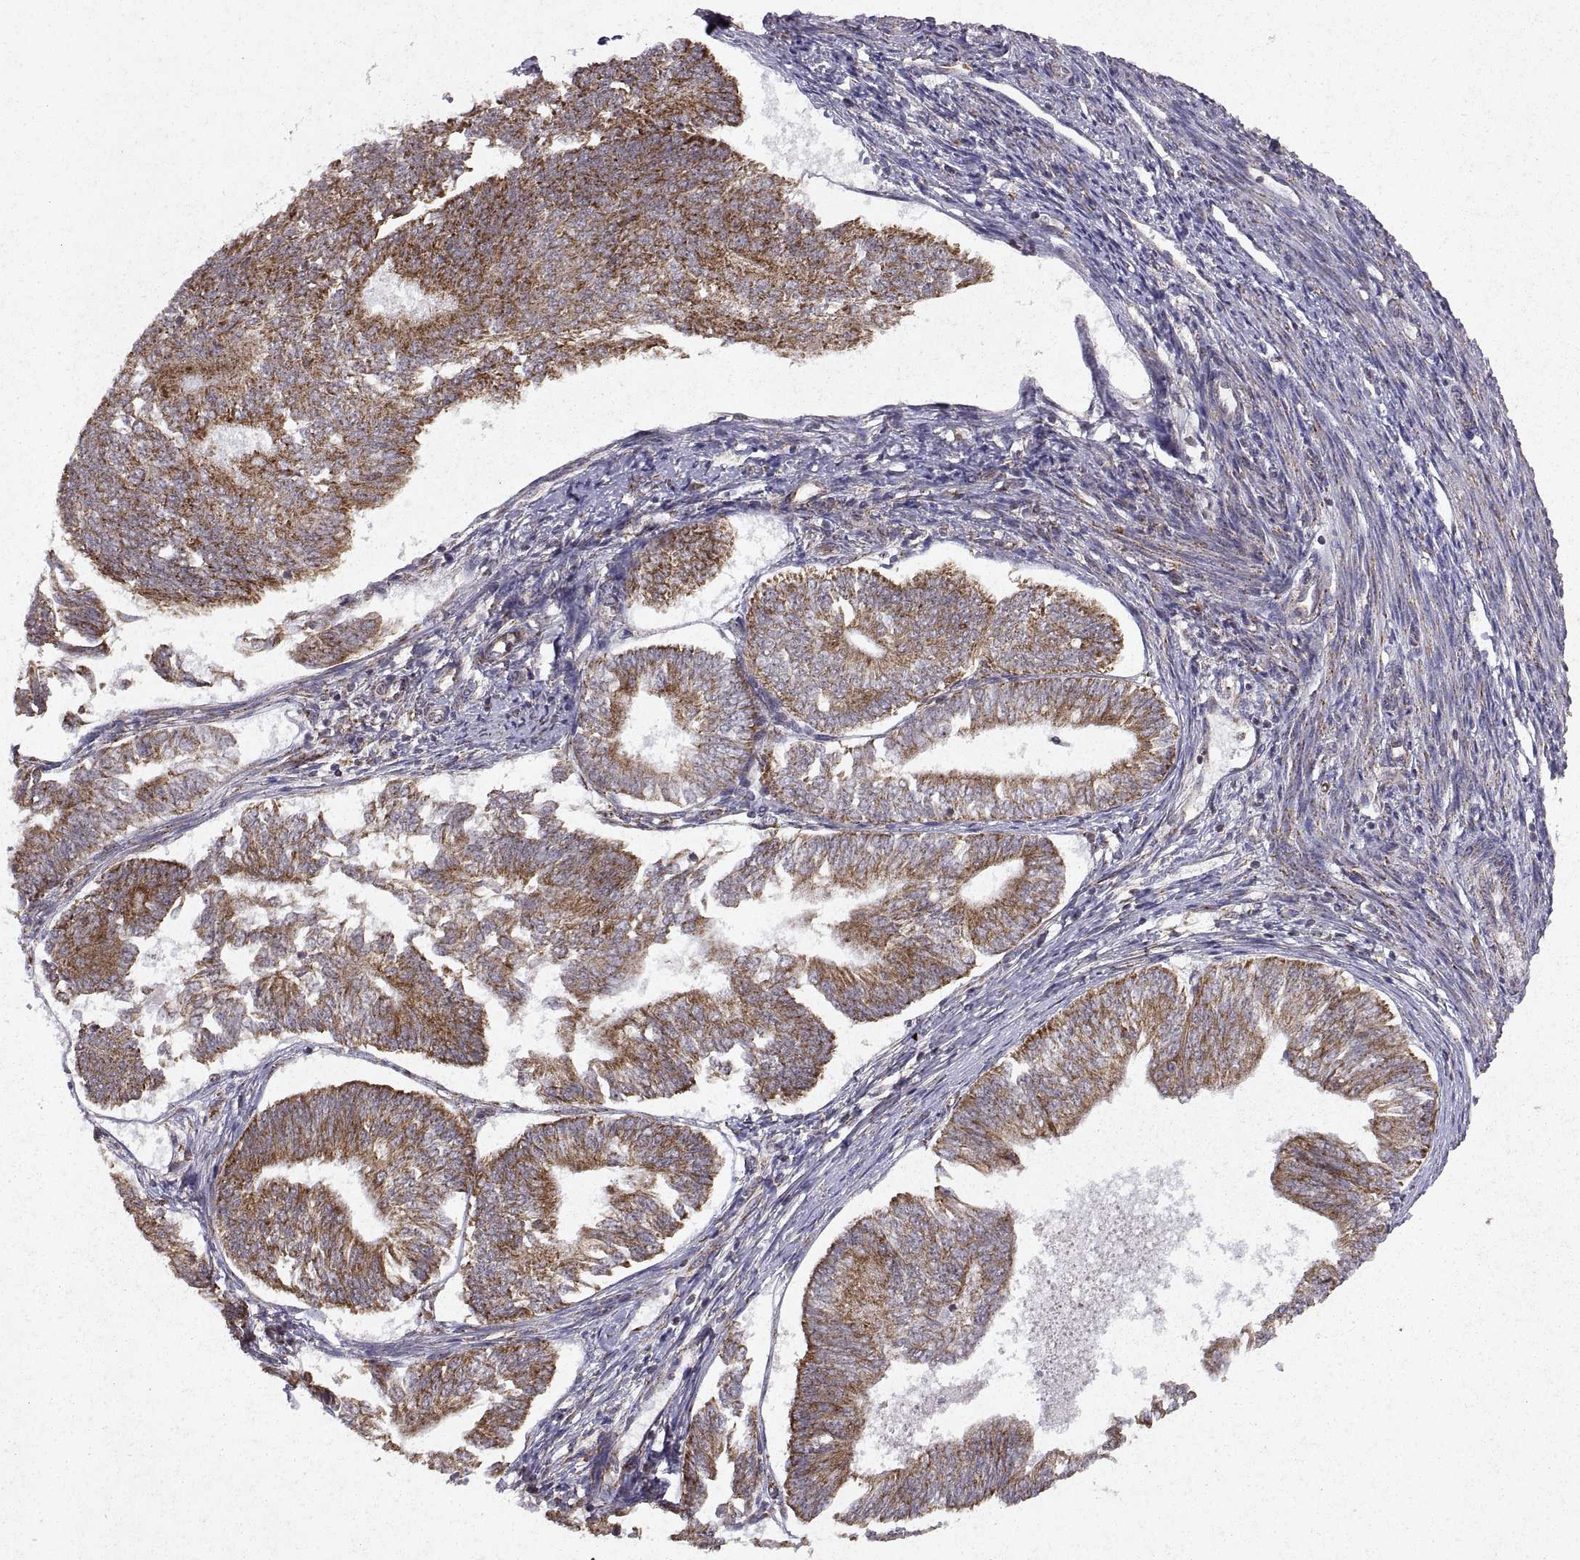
{"staining": {"intensity": "moderate", "quantity": ">75%", "location": "cytoplasmic/membranous"}, "tissue": "endometrial cancer", "cell_type": "Tumor cells", "image_type": "cancer", "snomed": [{"axis": "morphology", "description": "Adenocarcinoma, NOS"}, {"axis": "topography", "description": "Endometrium"}], "caption": "Immunohistochemistry (IHC) histopathology image of human endometrial adenocarcinoma stained for a protein (brown), which demonstrates medium levels of moderate cytoplasmic/membranous staining in about >75% of tumor cells.", "gene": "MANBAL", "patient": {"sex": "female", "age": 58}}